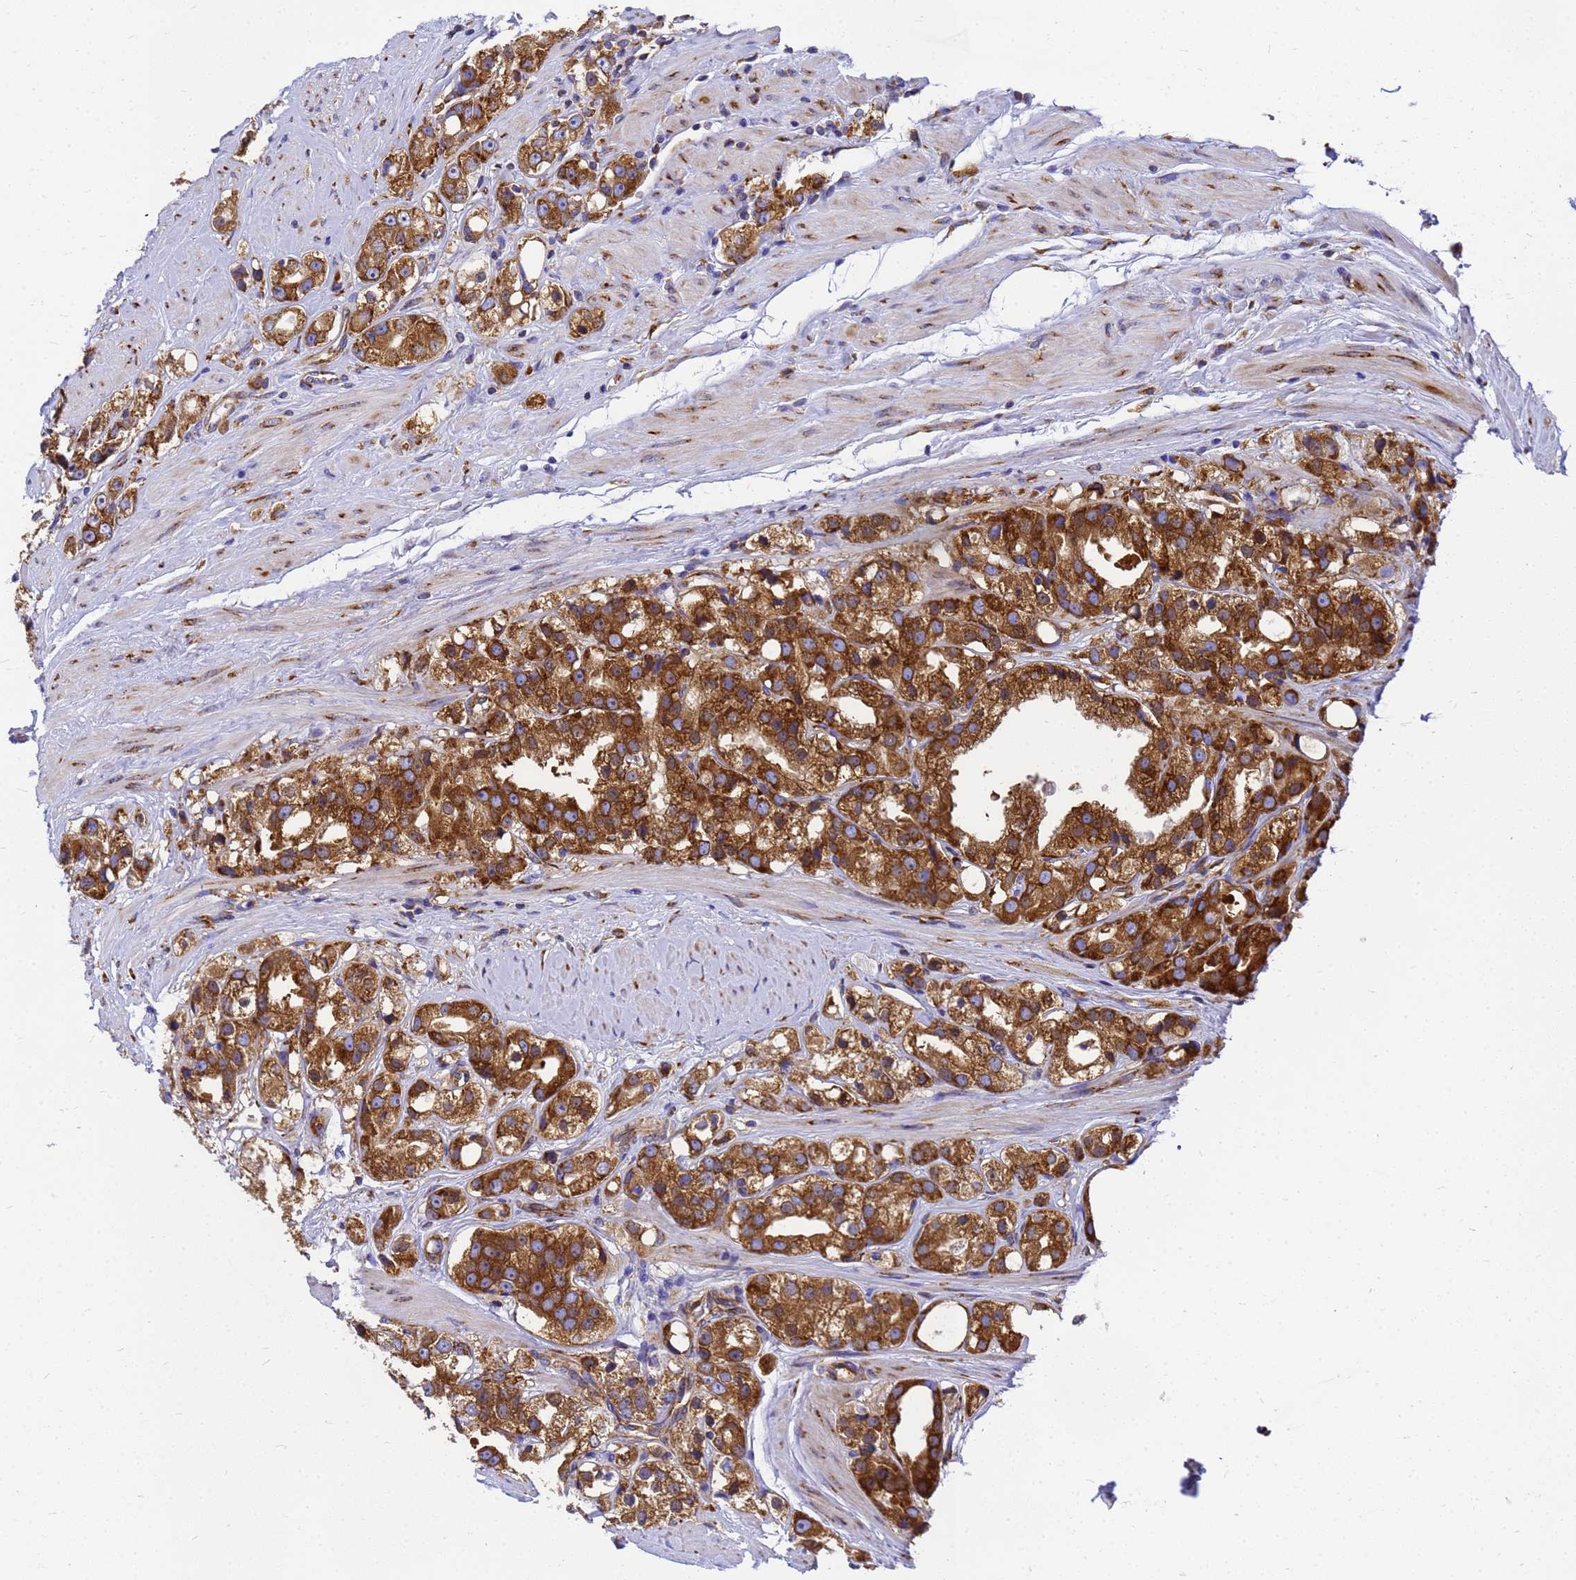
{"staining": {"intensity": "strong", "quantity": ">75%", "location": "cytoplasmic/membranous"}, "tissue": "prostate cancer", "cell_type": "Tumor cells", "image_type": "cancer", "snomed": [{"axis": "morphology", "description": "Adenocarcinoma, NOS"}, {"axis": "topography", "description": "Prostate"}], "caption": "A high-resolution micrograph shows immunohistochemistry staining of adenocarcinoma (prostate), which displays strong cytoplasmic/membranous expression in about >75% of tumor cells. The protein is stained brown, and the nuclei are stained in blue (DAB (3,3'-diaminobenzidine) IHC with brightfield microscopy, high magnification).", "gene": "EEF1D", "patient": {"sex": "male", "age": 79}}